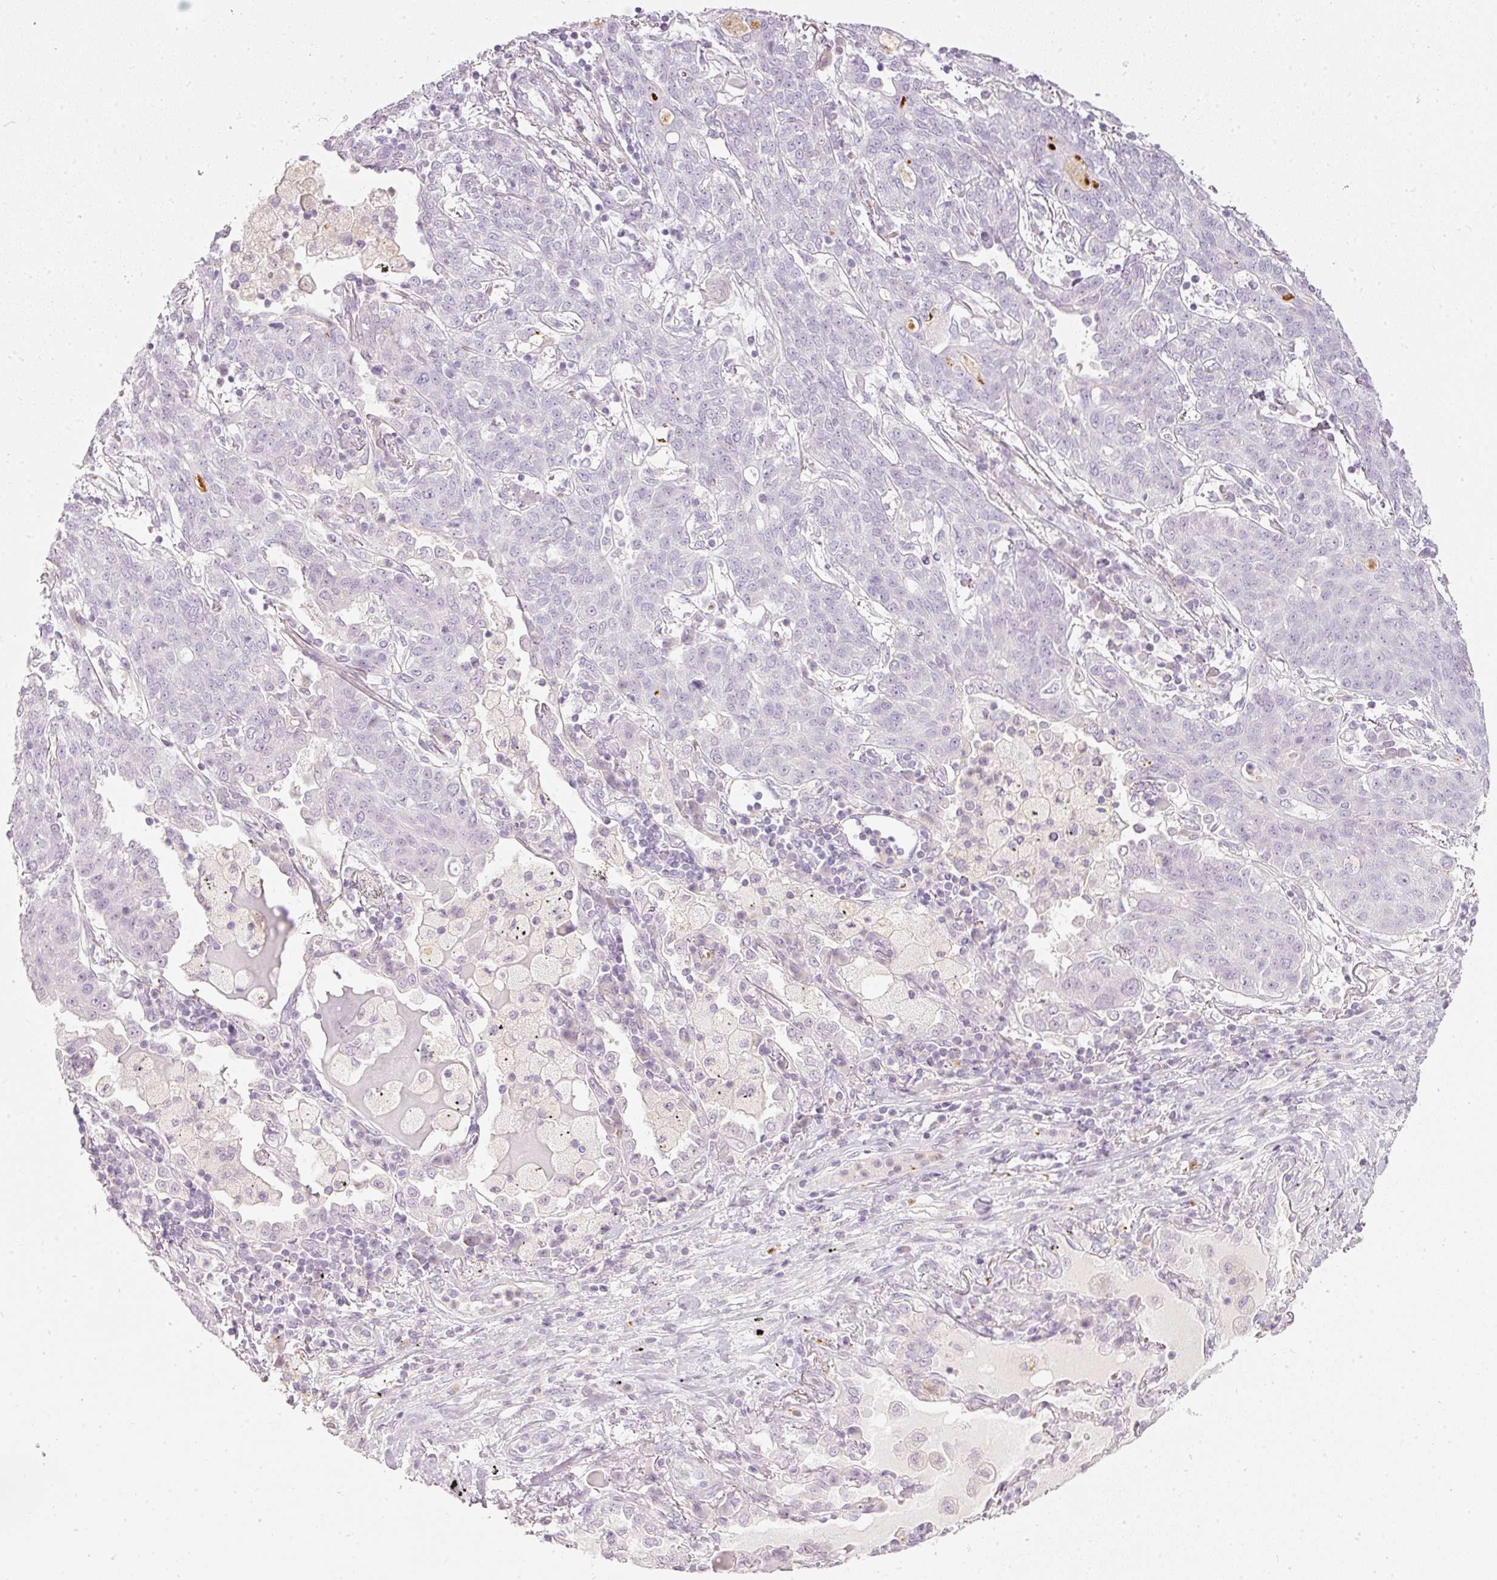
{"staining": {"intensity": "negative", "quantity": "none", "location": "none"}, "tissue": "lung cancer", "cell_type": "Tumor cells", "image_type": "cancer", "snomed": [{"axis": "morphology", "description": "Squamous cell carcinoma, NOS"}, {"axis": "topography", "description": "Lung"}], "caption": "IHC histopathology image of human lung cancer (squamous cell carcinoma) stained for a protein (brown), which displays no staining in tumor cells. (Immunohistochemistry (ihc), brightfield microscopy, high magnification).", "gene": "LECT2", "patient": {"sex": "female", "age": 70}}